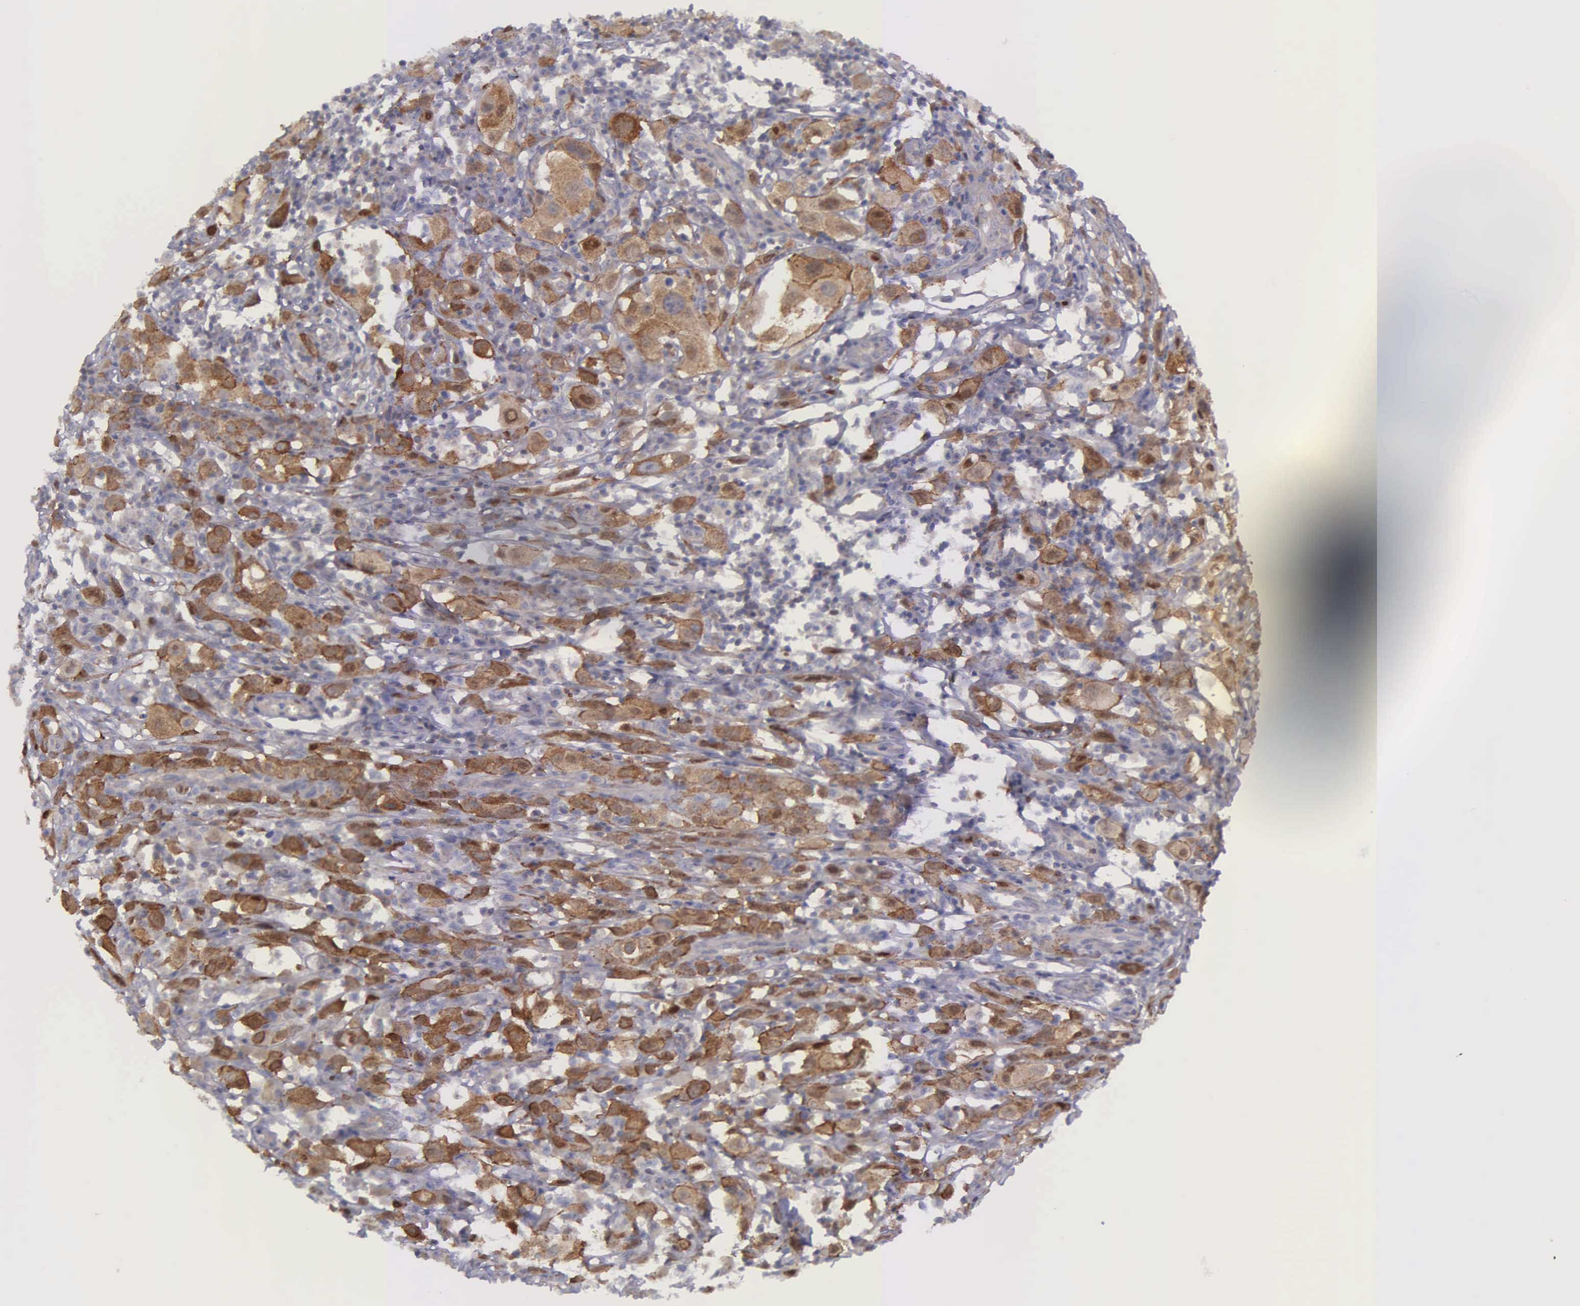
{"staining": {"intensity": "moderate", "quantity": ">75%", "location": "cytoplasmic/membranous"}, "tissue": "melanoma", "cell_type": "Tumor cells", "image_type": "cancer", "snomed": [{"axis": "morphology", "description": "Malignant melanoma, NOS"}, {"axis": "topography", "description": "Skin"}], "caption": "Immunohistochemistry (IHC) of melanoma shows medium levels of moderate cytoplasmic/membranous expression in approximately >75% of tumor cells.", "gene": "MICAL3", "patient": {"sex": "female", "age": 52}}